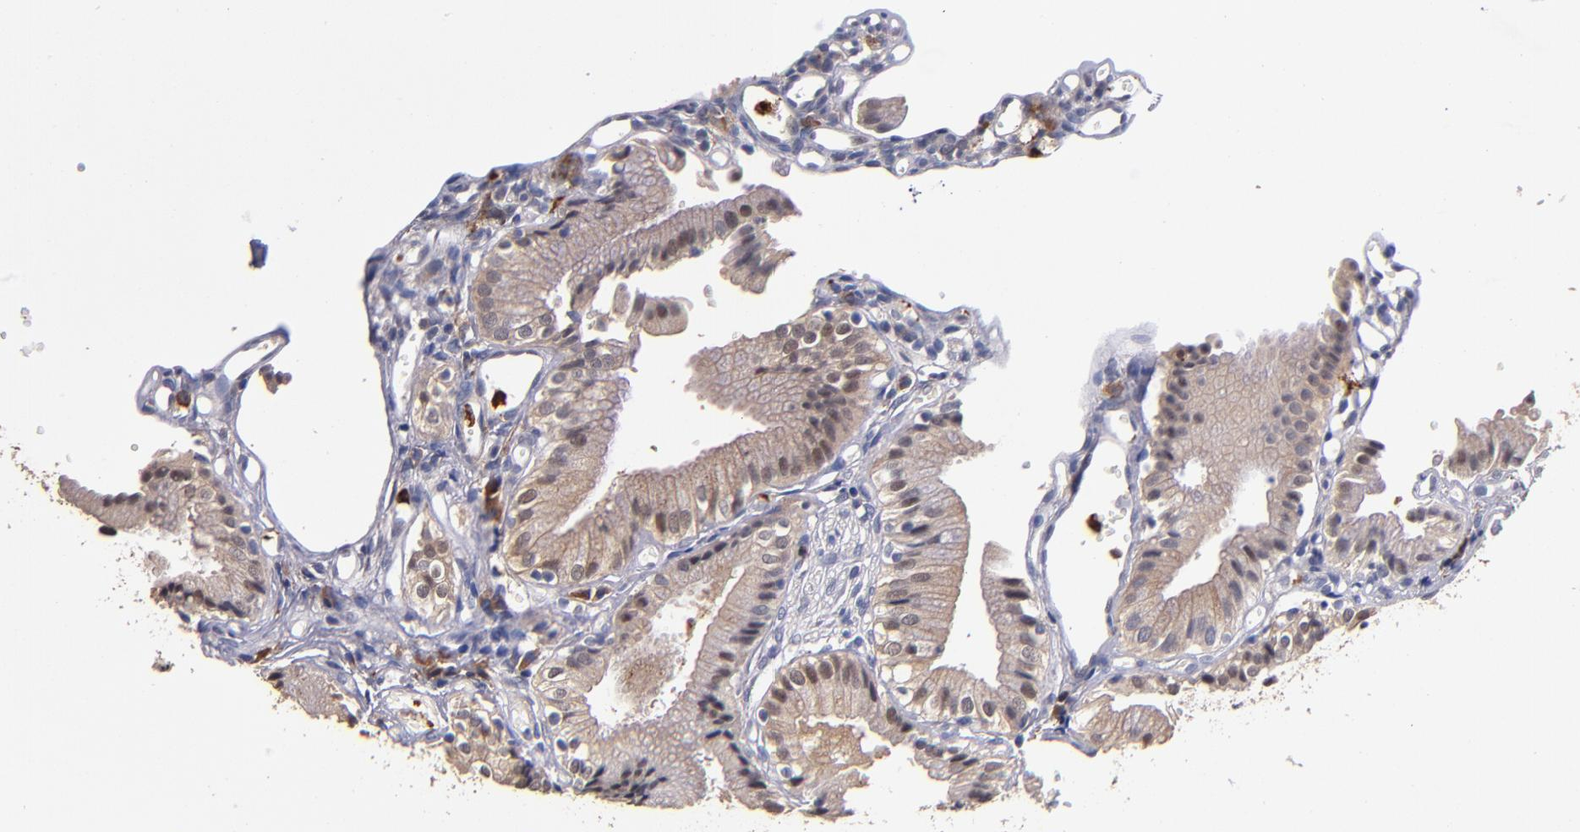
{"staining": {"intensity": "moderate", "quantity": ">75%", "location": "cytoplasmic/membranous"}, "tissue": "gallbladder", "cell_type": "Glandular cells", "image_type": "normal", "snomed": [{"axis": "morphology", "description": "Normal tissue, NOS"}, {"axis": "topography", "description": "Gallbladder"}], "caption": "This photomicrograph displays normal gallbladder stained with IHC to label a protein in brown. The cytoplasmic/membranous of glandular cells show moderate positivity for the protein. Nuclei are counter-stained blue.", "gene": "TTLL12", "patient": {"sex": "male", "age": 65}}